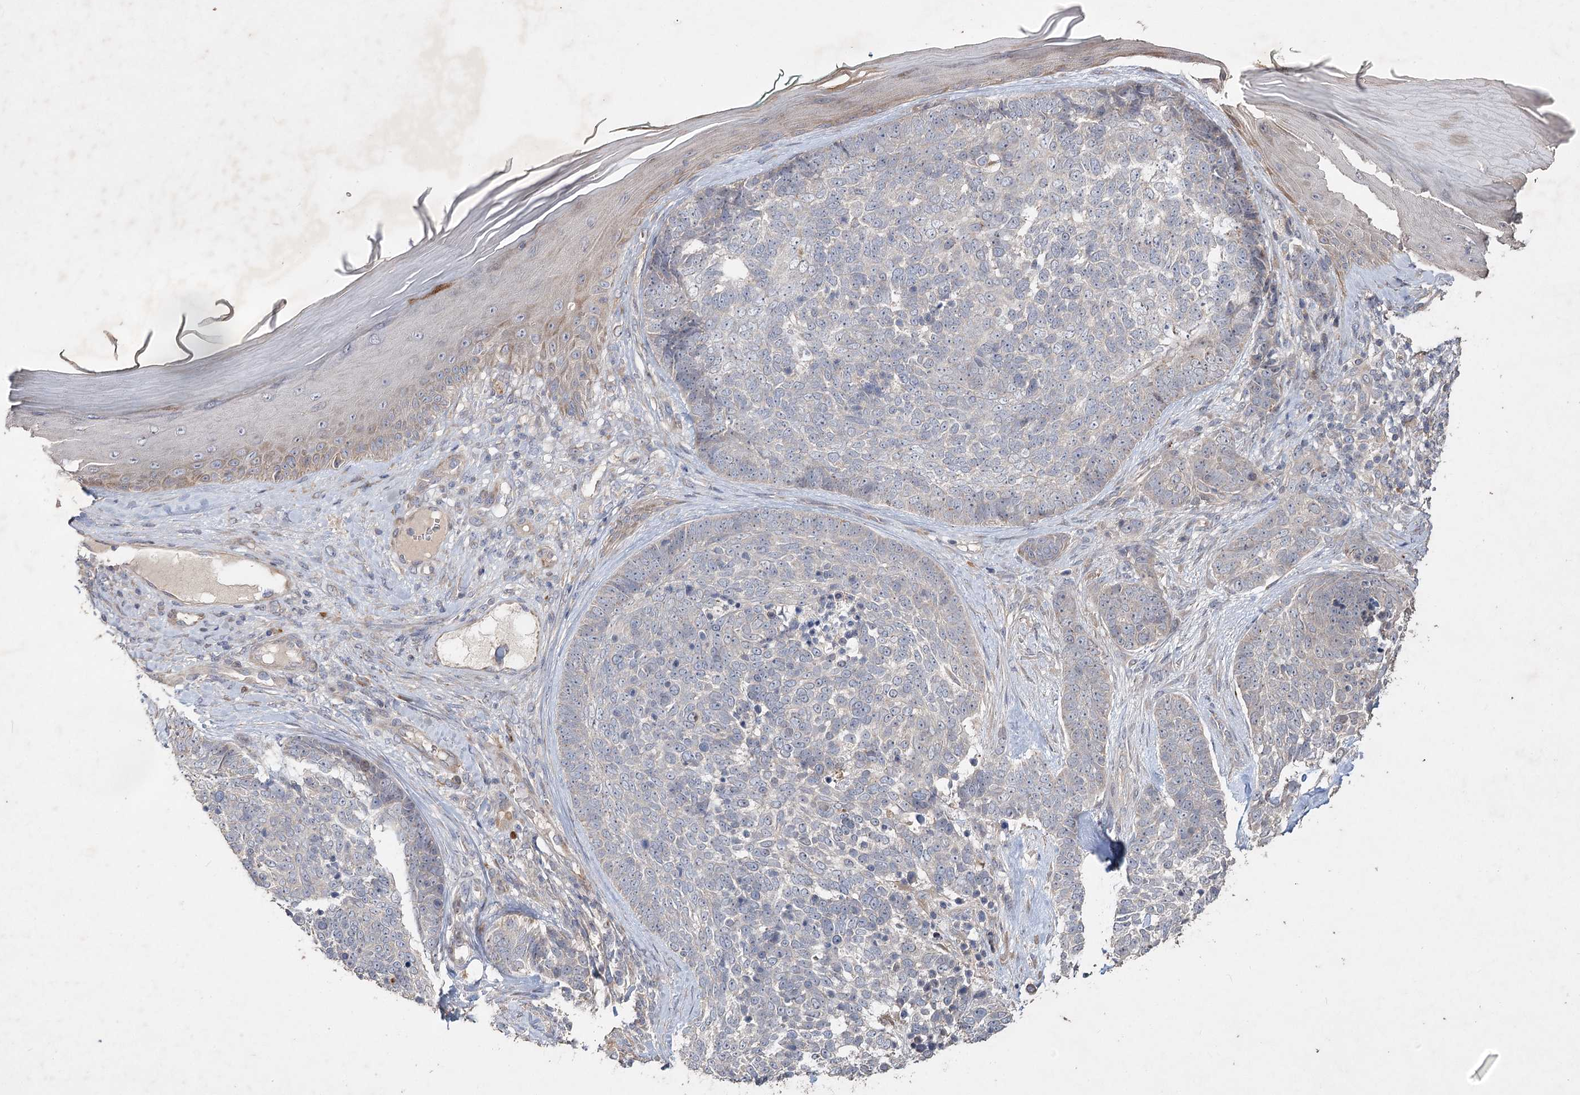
{"staining": {"intensity": "negative", "quantity": "none", "location": "none"}, "tissue": "skin cancer", "cell_type": "Tumor cells", "image_type": "cancer", "snomed": [{"axis": "morphology", "description": "Basal cell carcinoma"}, {"axis": "topography", "description": "Skin"}], "caption": "The micrograph reveals no staining of tumor cells in skin cancer (basal cell carcinoma).", "gene": "IRAK1BP1", "patient": {"sex": "female", "age": 81}}